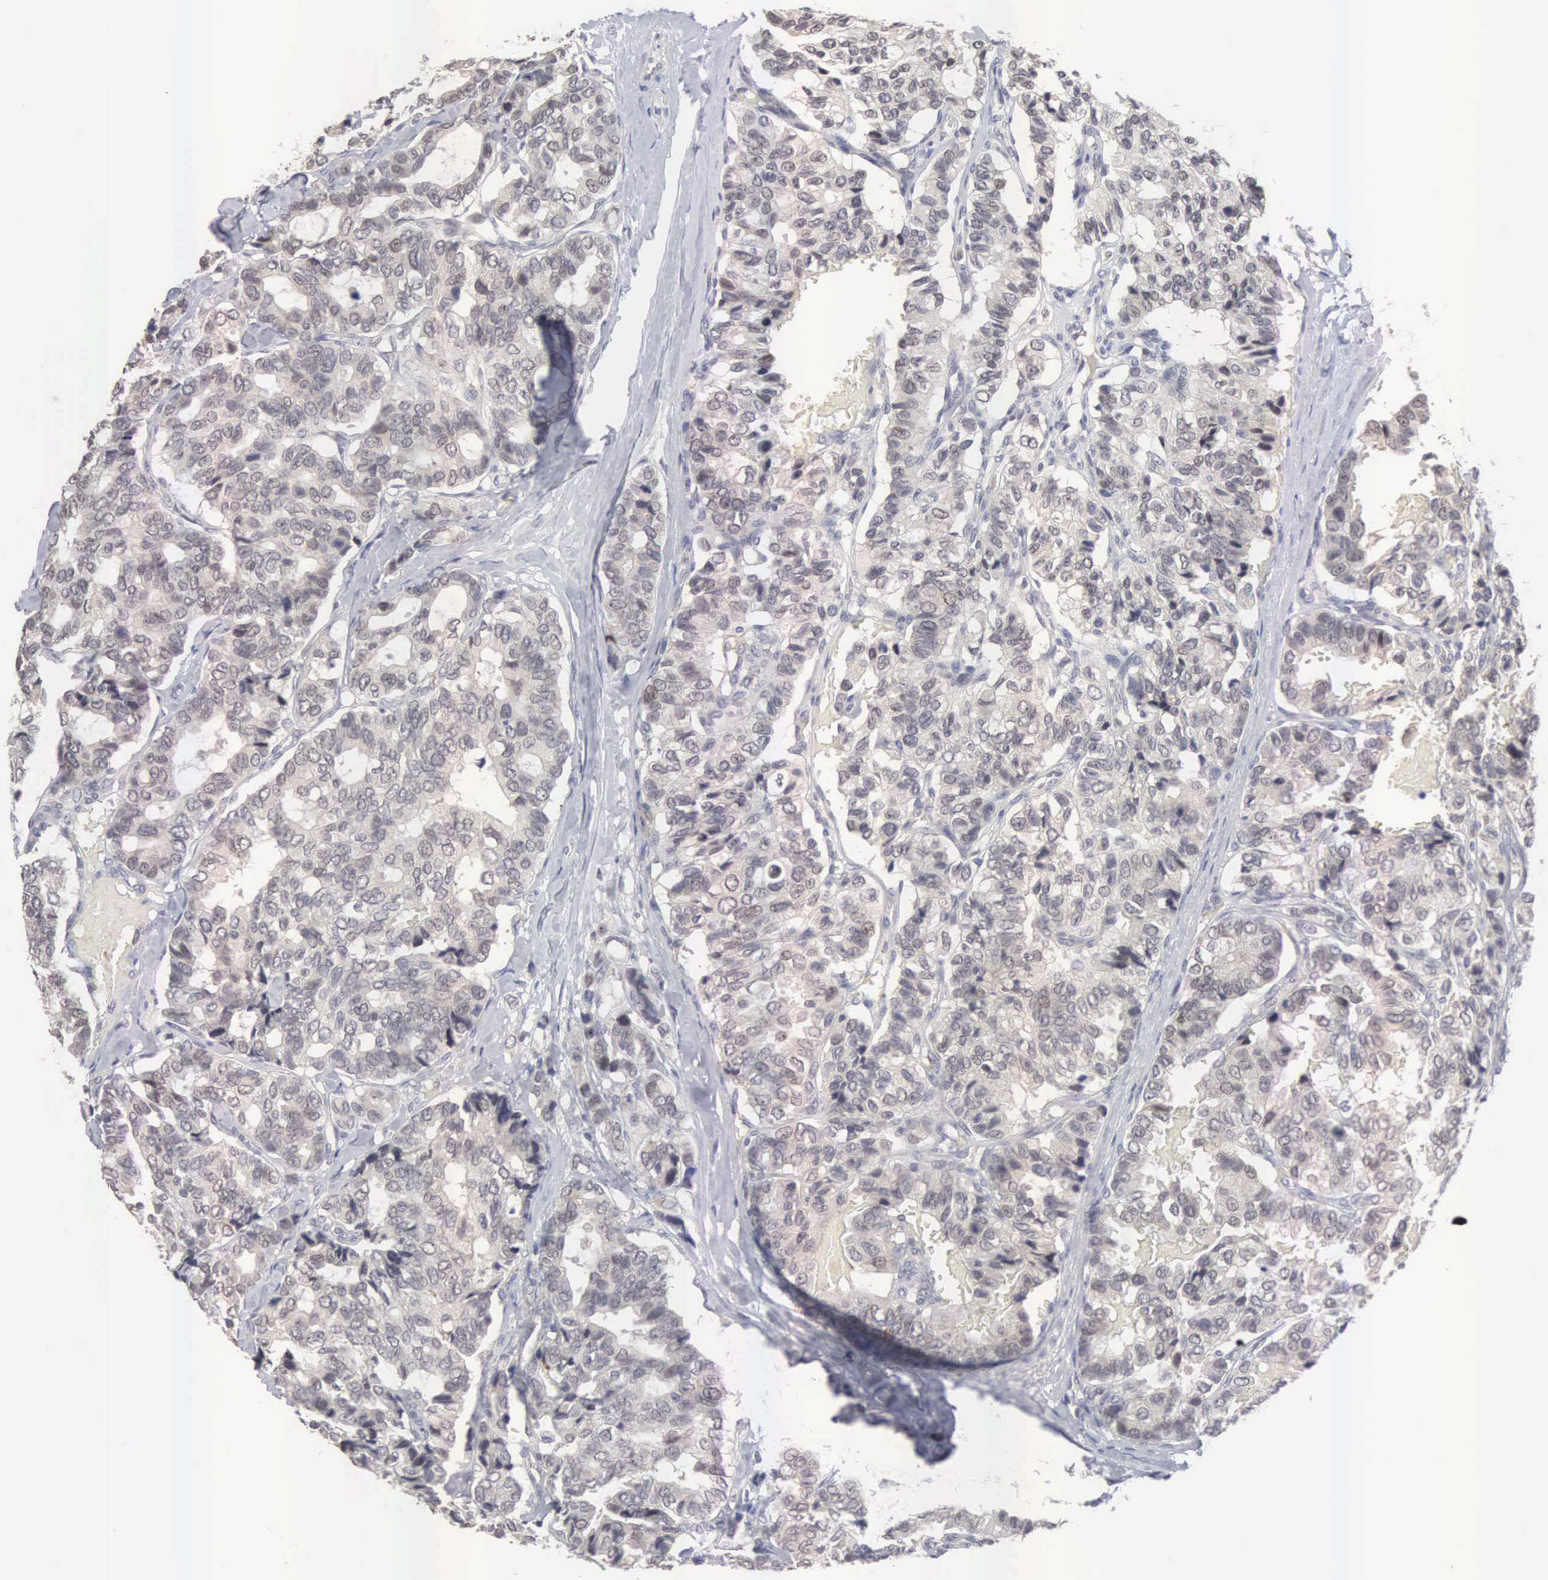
{"staining": {"intensity": "weak", "quantity": "25%-75%", "location": "cytoplasmic/membranous"}, "tissue": "breast cancer", "cell_type": "Tumor cells", "image_type": "cancer", "snomed": [{"axis": "morphology", "description": "Duct carcinoma"}, {"axis": "topography", "description": "Breast"}], "caption": "Breast intraductal carcinoma stained with immunohistochemistry reveals weak cytoplasmic/membranous positivity in approximately 25%-75% of tumor cells. (DAB IHC with brightfield microscopy, high magnification).", "gene": "ACOT4", "patient": {"sex": "female", "age": 69}}